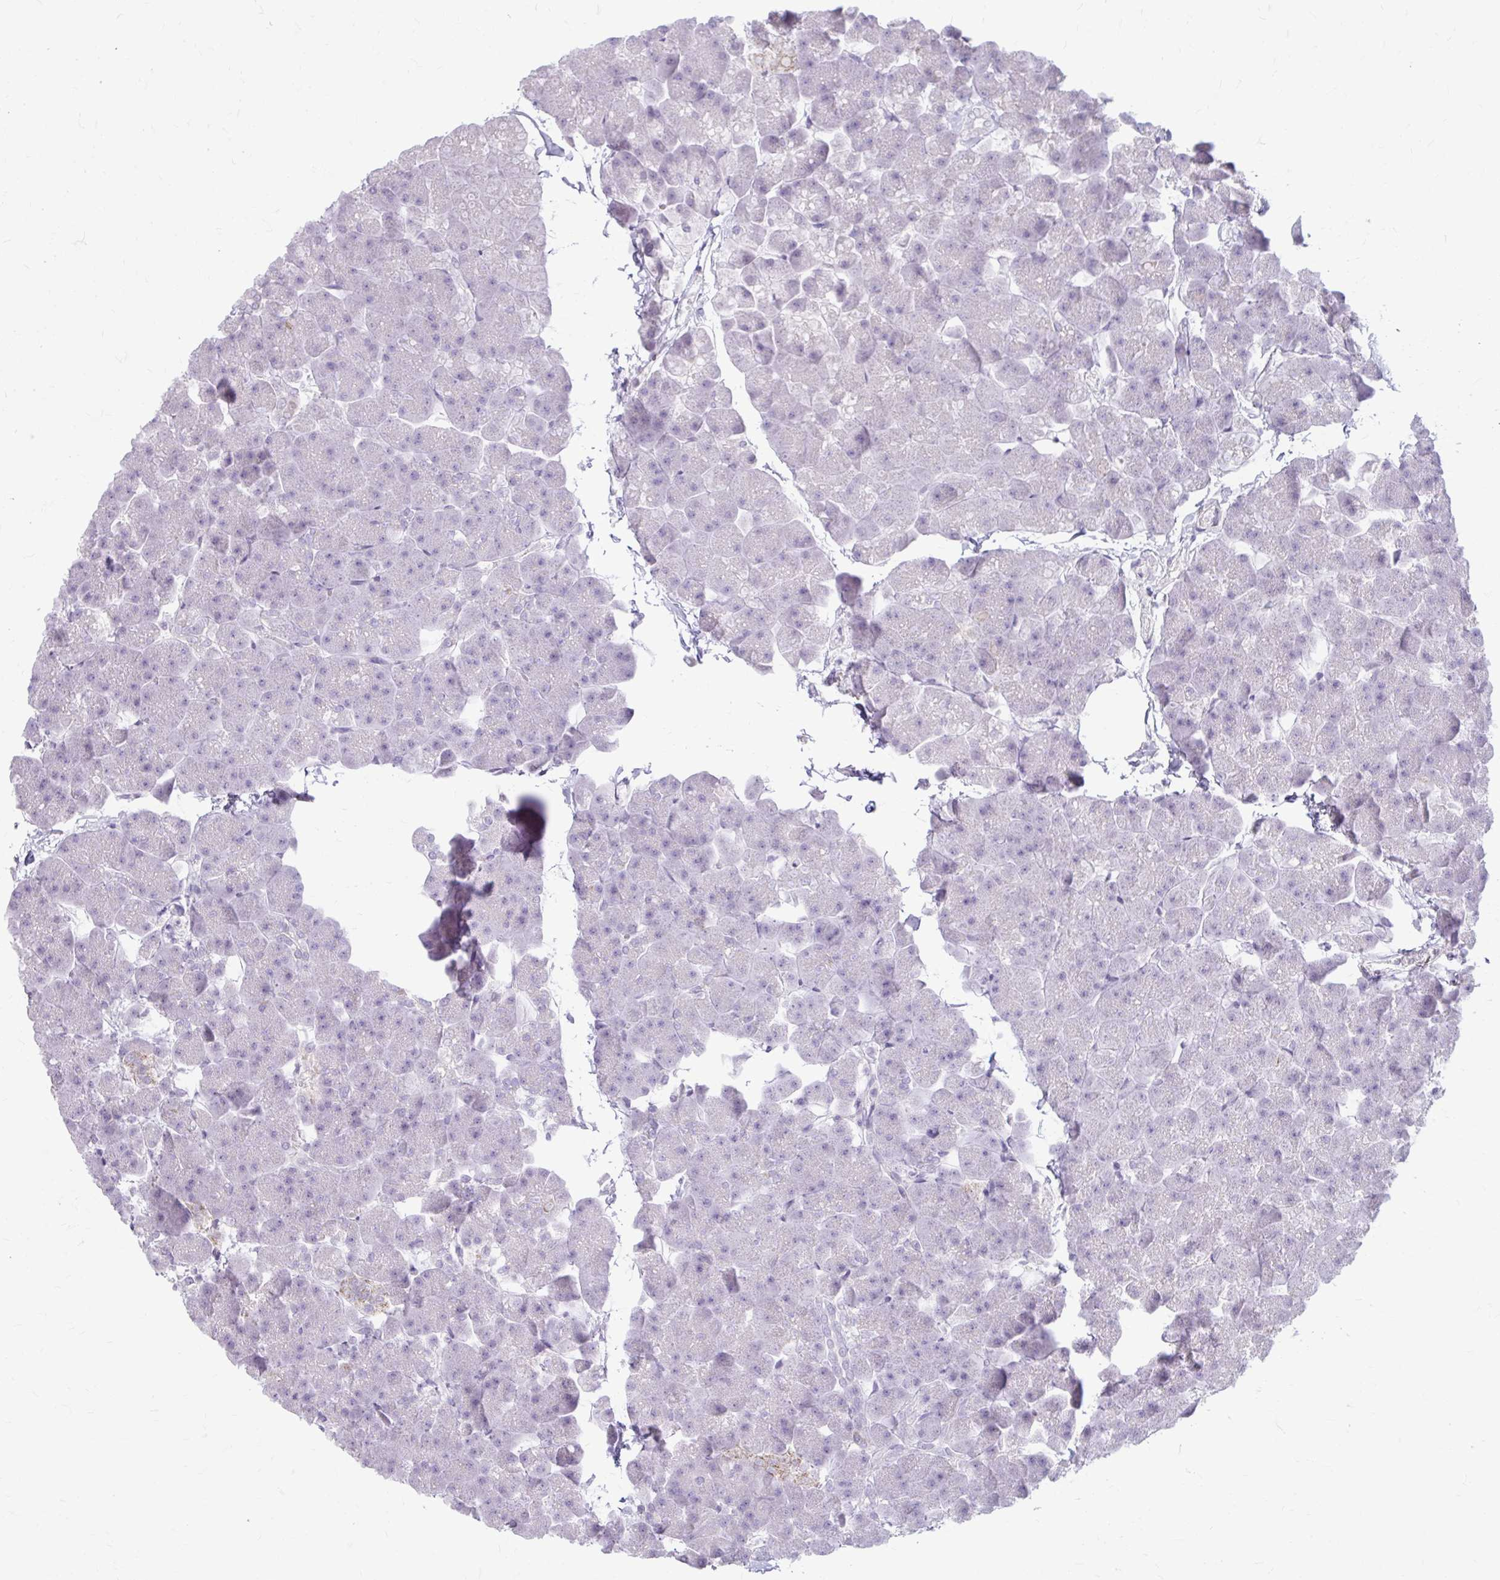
{"staining": {"intensity": "negative", "quantity": "none", "location": "none"}, "tissue": "pancreas", "cell_type": "Exocrine glandular cells", "image_type": "normal", "snomed": [{"axis": "morphology", "description": "Normal tissue, NOS"}, {"axis": "topography", "description": "Pancreas"}], "caption": "This is an immunohistochemistry micrograph of unremarkable pancreas. There is no expression in exocrine glandular cells.", "gene": "MSMO1", "patient": {"sex": "male", "age": 35}}